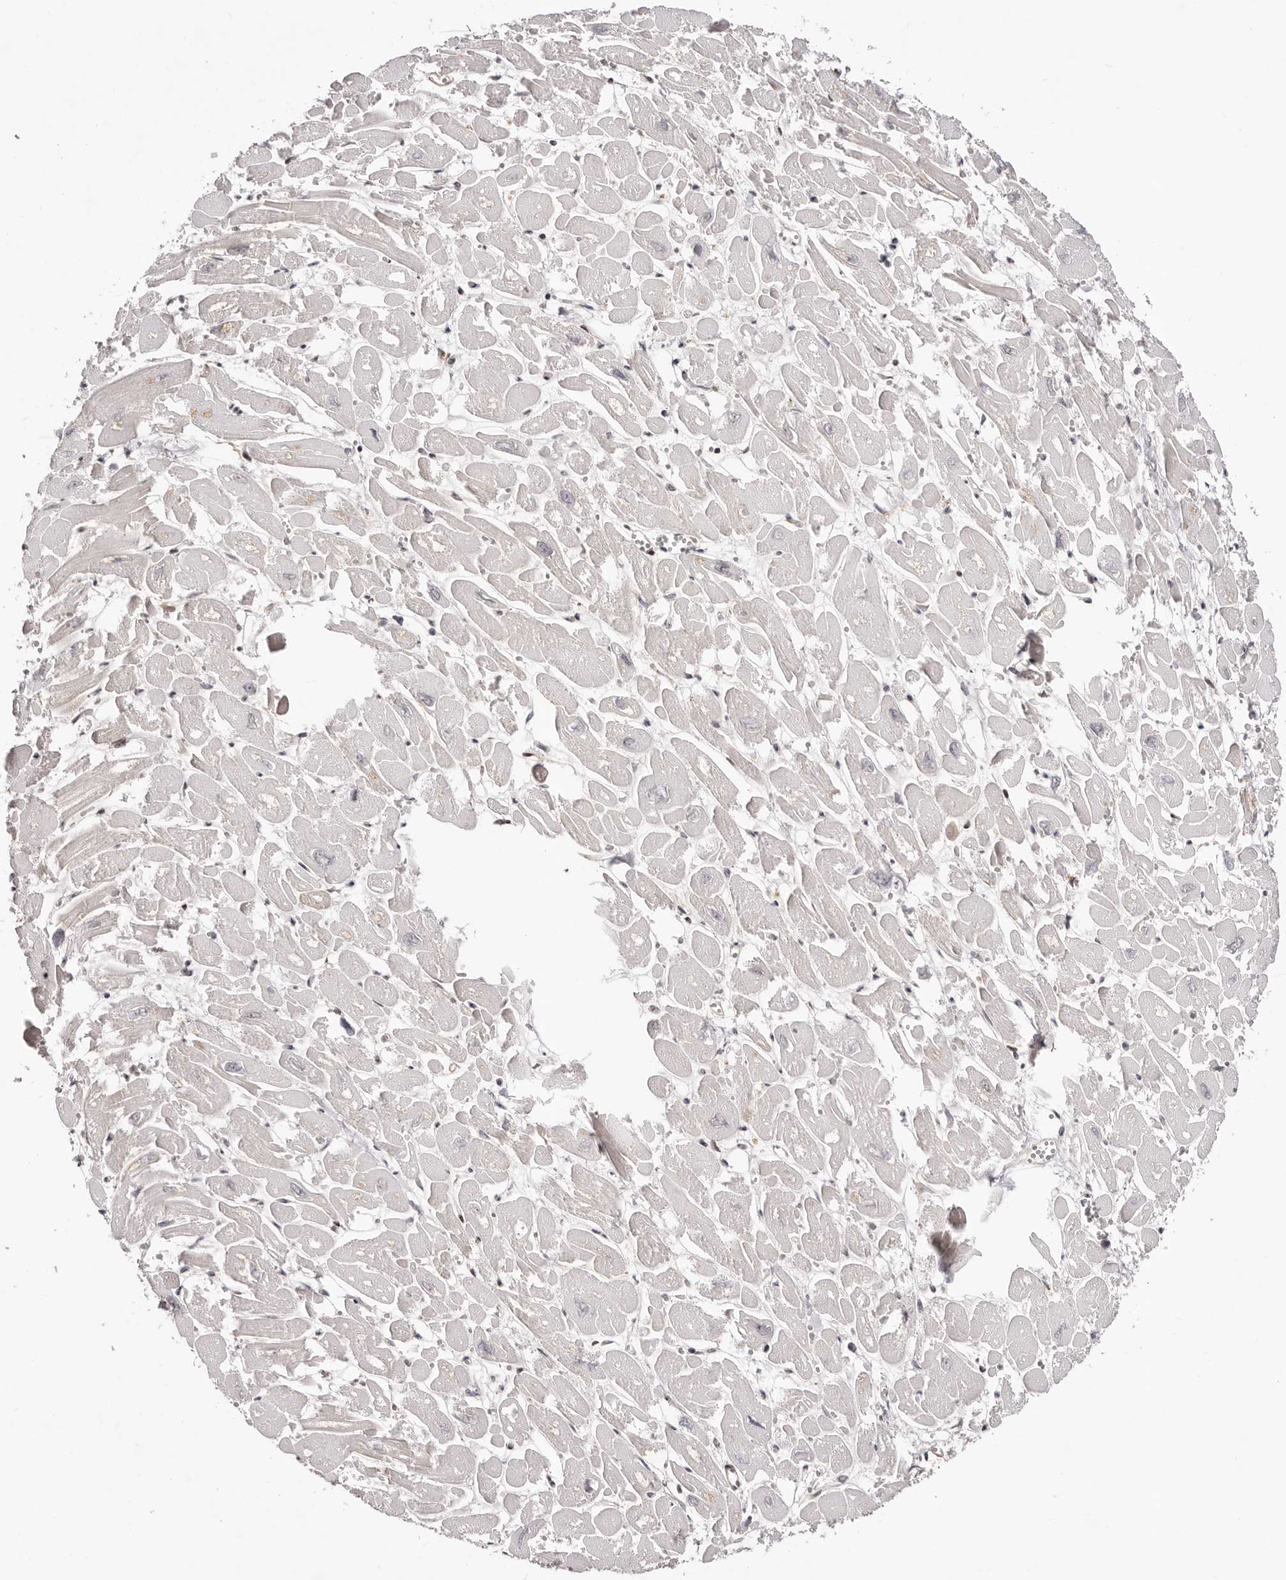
{"staining": {"intensity": "negative", "quantity": "none", "location": "none"}, "tissue": "heart muscle", "cell_type": "Cardiomyocytes", "image_type": "normal", "snomed": [{"axis": "morphology", "description": "Normal tissue, NOS"}, {"axis": "topography", "description": "Heart"}], "caption": "Cardiomyocytes are negative for brown protein staining in normal heart muscle. (Stains: DAB (3,3'-diaminobenzidine) IHC with hematoxylin counter stain, Microscopy: brightfield microscopy at high magnification).", "gene": "MICAL2", "patient": {"sex": "male", "age": 54}}